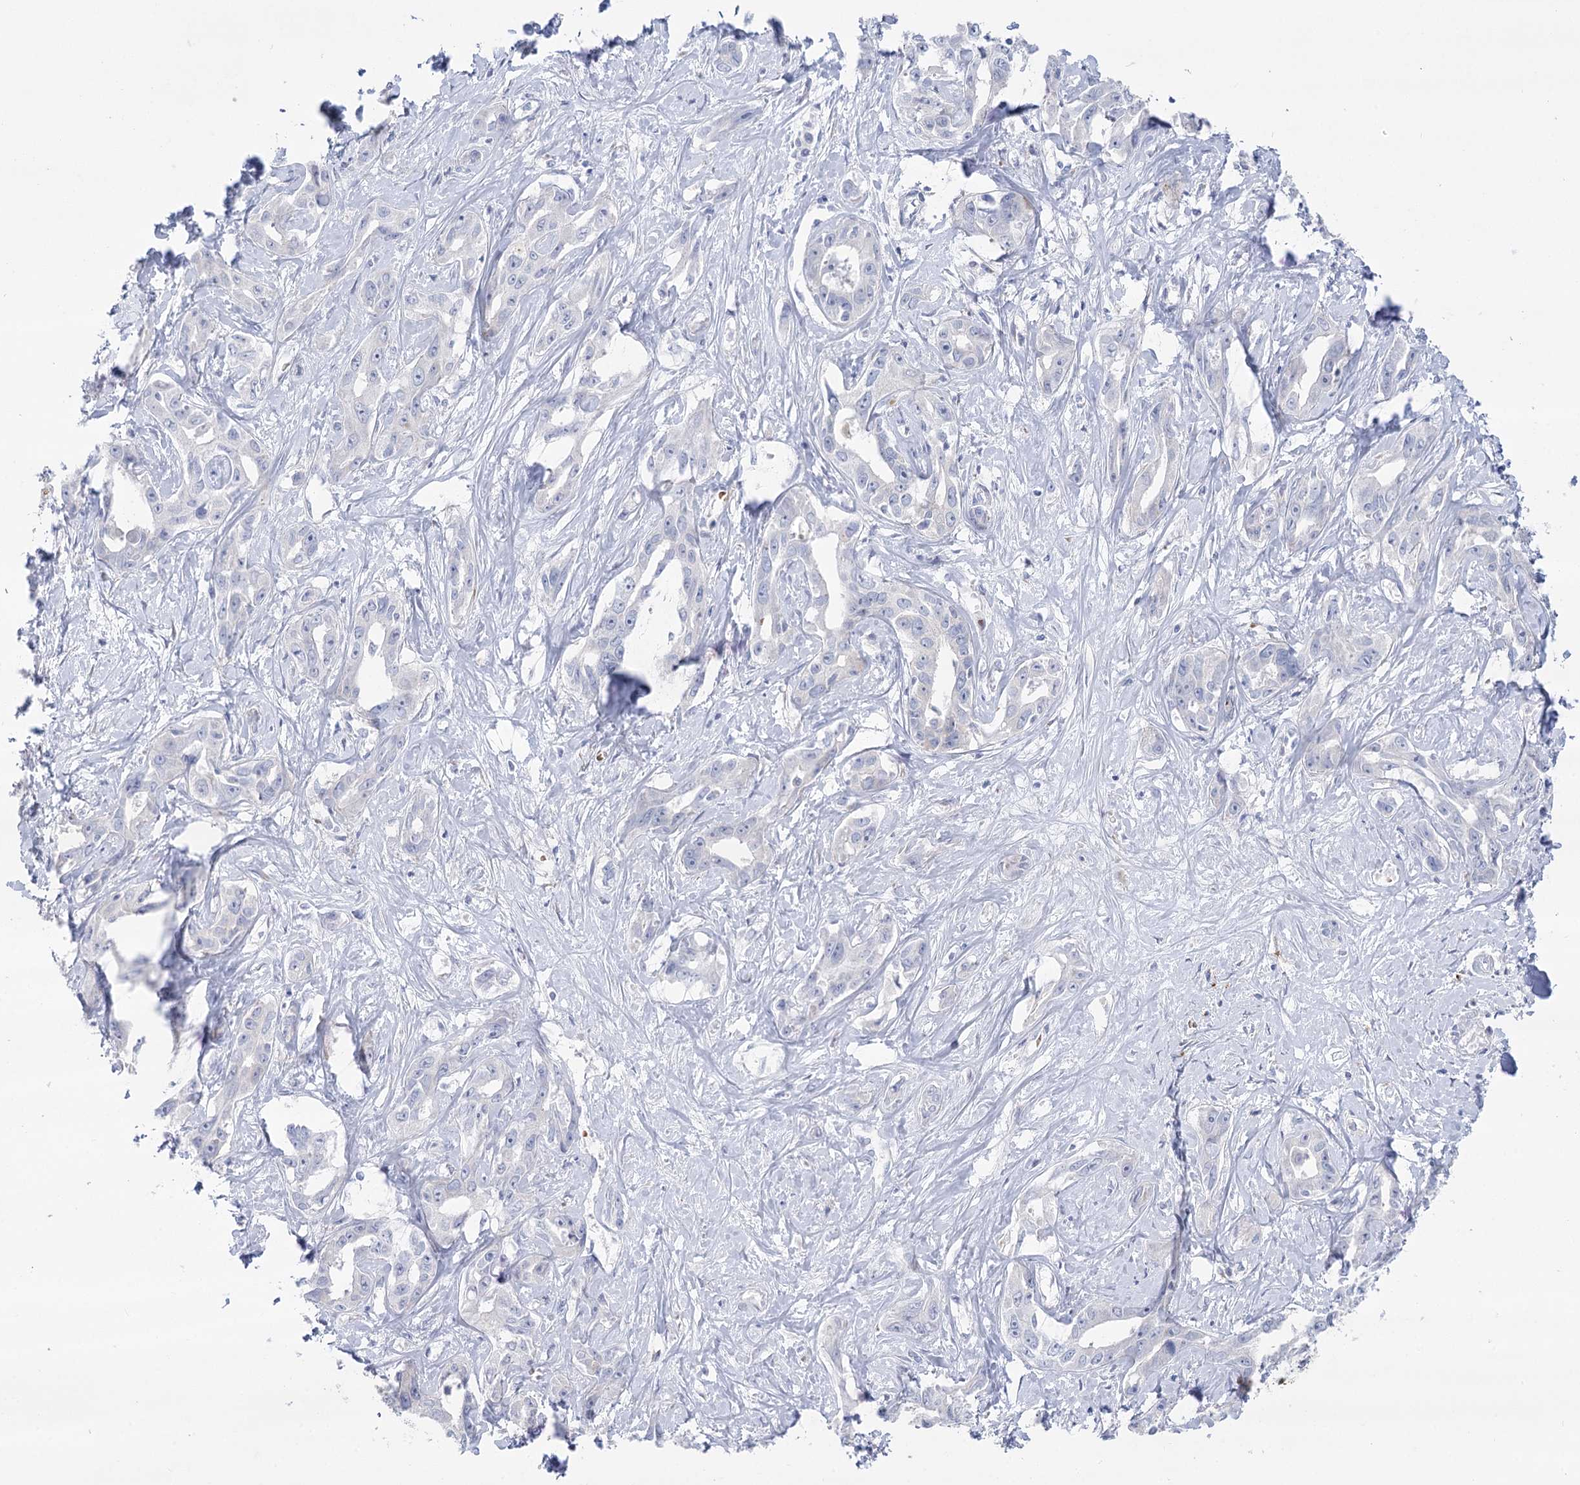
{"staining": {"intensity": "negative", "quantity": "none", "location": "none"}, "tissue": "liver cancer", "cell_type": "Tumor cells", "image_type": "cancer", "snomed": [{"axis": "morphology", "description": "Cholangiocarcinoma"}, {"axis": "topography", "description": "Liver"}], "caption": "Immunohistochemistry (IHC) image of neoplastic tissue: human liver cancer (cholangiocarcinoma) stained with DAB displays no significant protein staining in tumor cells.", "gene": "SIAE", "patient": {"sex": "male", "age": 59}}